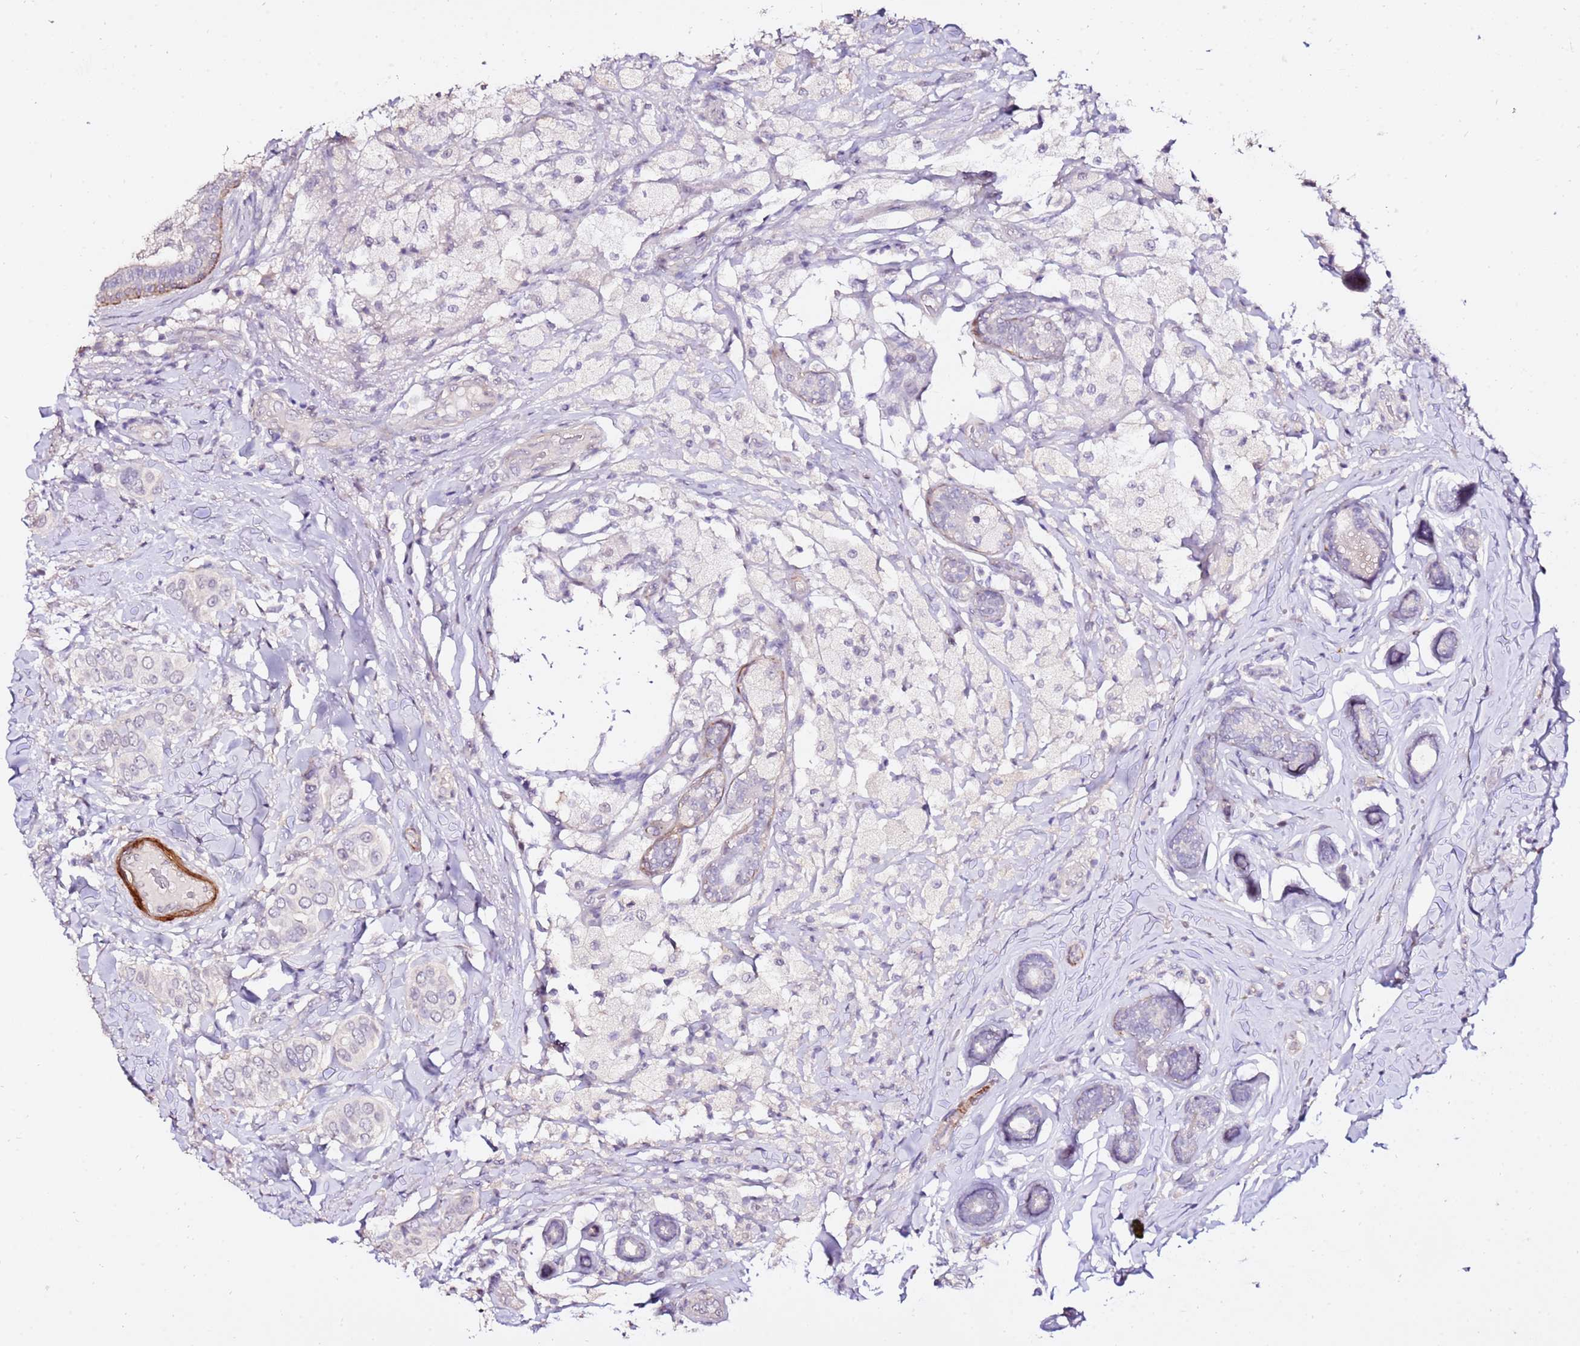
{"staining": {"intensity": "negative", "quantity": "none", "location": "none"}, "tissue": "breast cancer", "cell_type": "Tumor cells", "image_type": "cancer", "snomed": [{"axis": "morphology", "description": "Lobular carcinoma"}, {"axis": "topography", "description": "Breast"}], "caption": "The histopathology image exhibits no staining of tumor cells in breast cancer (lobular carcinoma).", "gene": "ART5", "patient": {"sex": "female", "age": 51}}